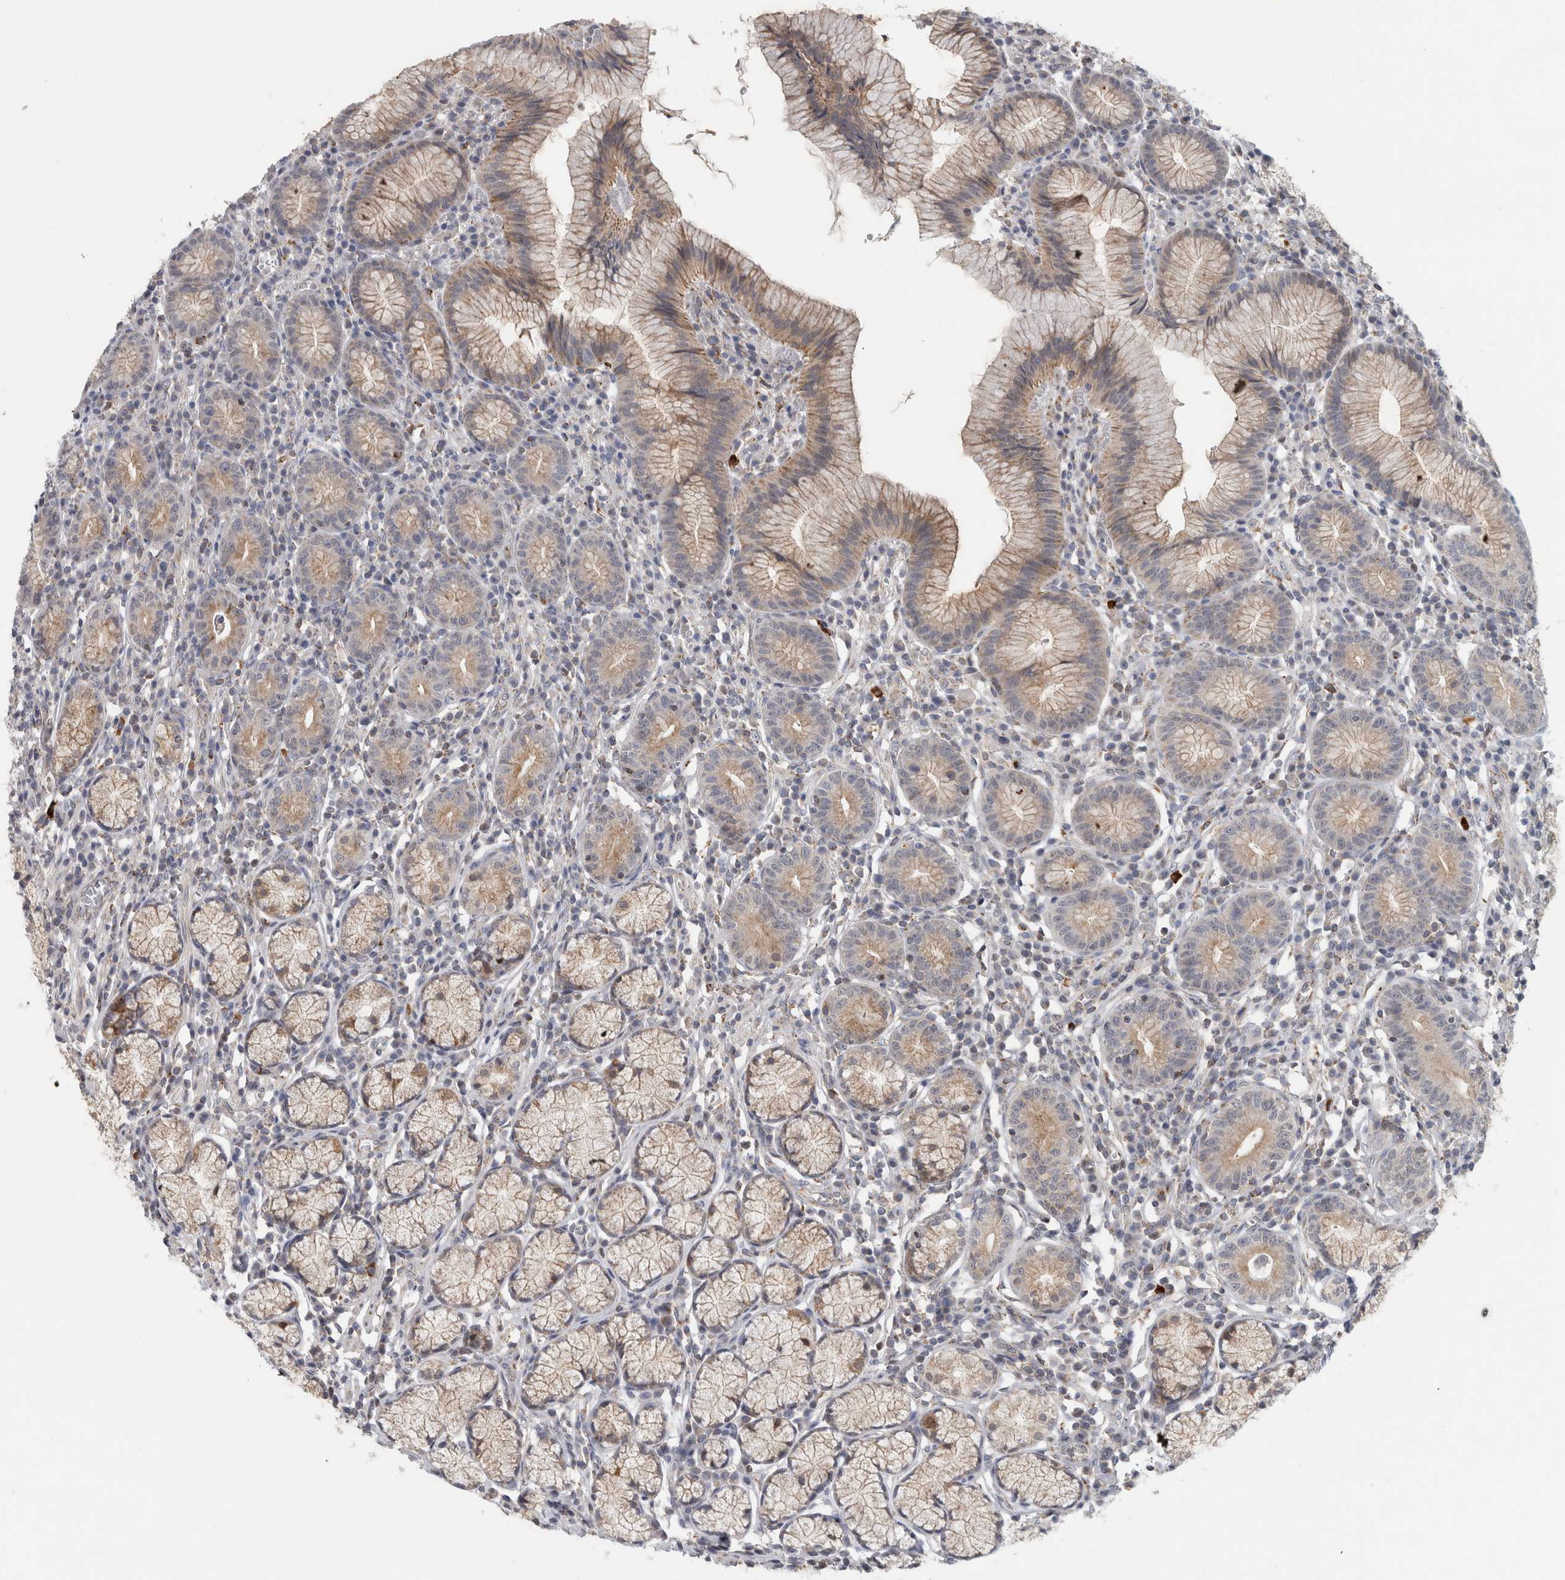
{"staining": {"intensity": "moderate", "quantity": "25%-75%", "location": "cytoplasmic/membranous"}, "tissue": "stomach", "cell_type": "Glandular cells", "image_type": "normal", "snomed": [{"axis": "morphology", "description": "Normal tissue, NOS"}, {"axis": "topography", "description": "Stomach"}], "caption": "Stomach stained with DAB immunohistochemistry shows medium levels of moderate cytoplasmic/membranous expression in approximately 25%-75% of glandular cells.", "gene": "RAB18", "patient": {"sex": "male", "age": 55}}